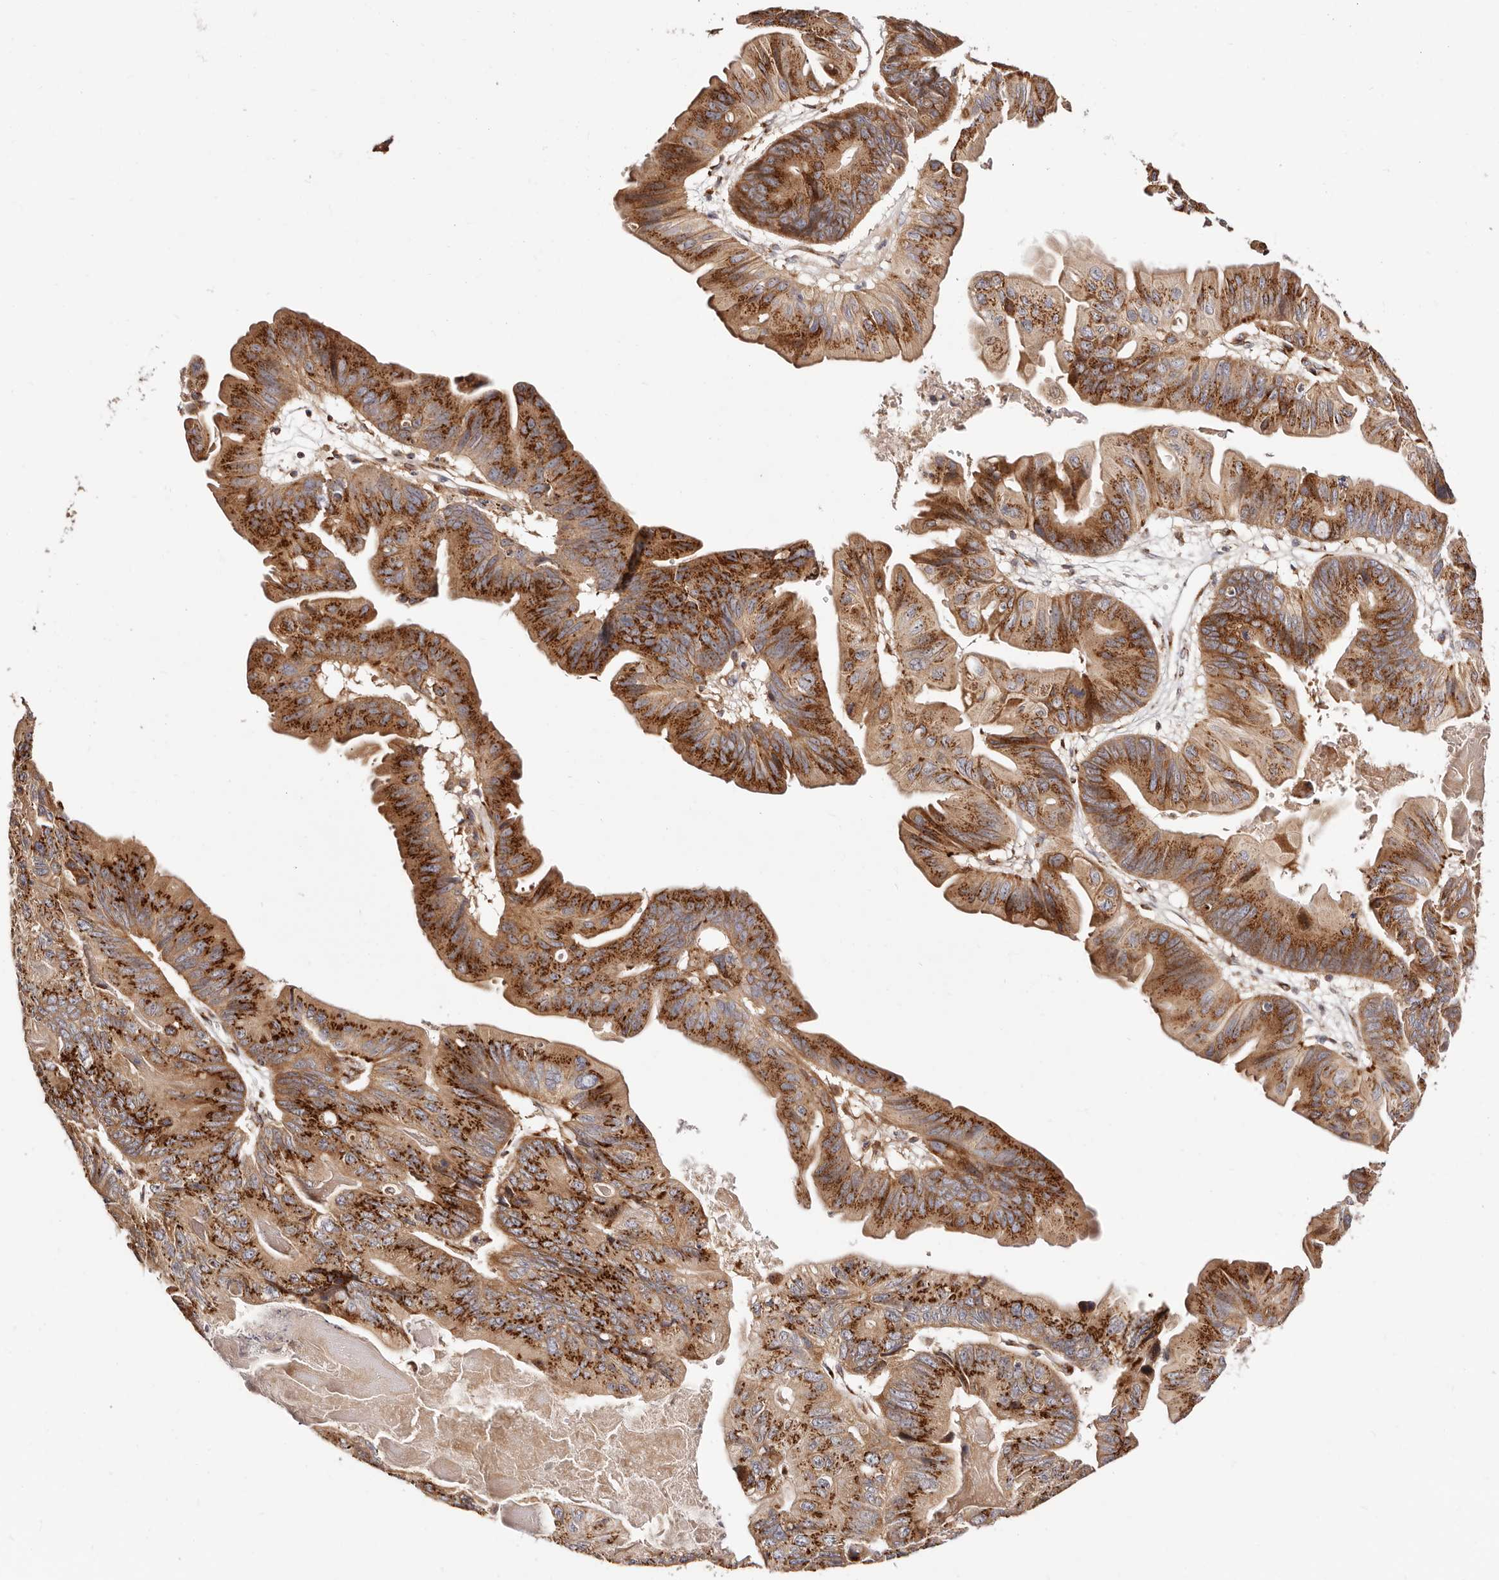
{"staining": {"intensity": "strong", "quantity": ">75%", "location": "cytoplasmic/membranous"}, "tissue": "ovarian cancer", "cell_type": "Tumor cells", "image_type": "cancer", "snomed": [{"axis": "morphology", "description": "Cystadenocarcinoma, mucinous, NOS"}, {"axis": "topography", "description": "Ovary"}], "caption": "This is a histology image of immunohistochemistry (IHC) staining of ovarian cancer, which shows strong expression in the cytoplasmic/membranous of tumor cells.", "gene": "MAPK6", "patient": {"sex": "female", "age": 61}}